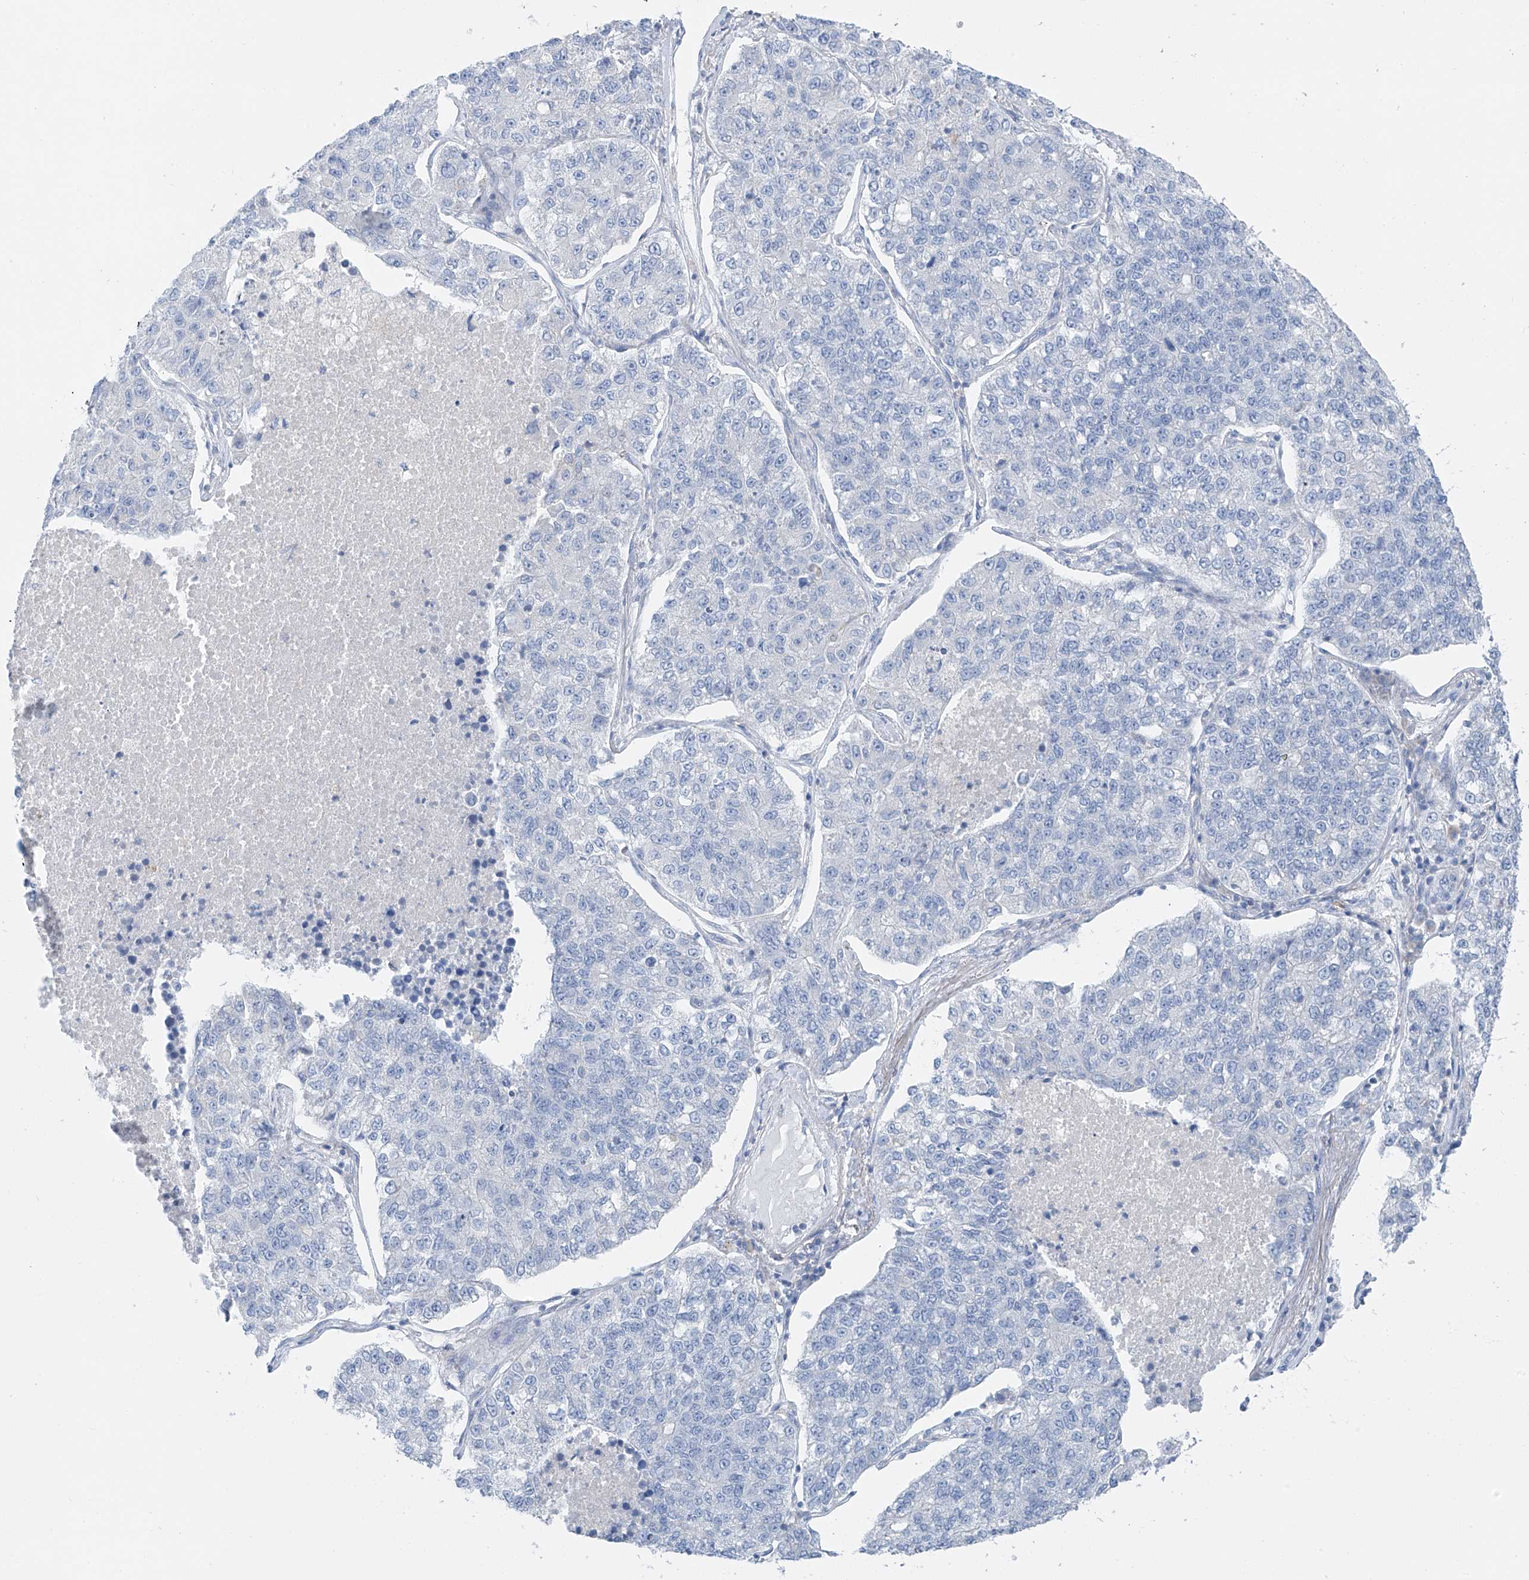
{"staining": {"intensity": "negative", "quantity": "none", "location": "none"}, "tissue": "lung cancer", "cell_type": "Tumor cells", "image_type": "cancer", "snomed": [{"axis": "morphology", "description": "Adenocarcinoma, NOS"}, {"axis": "topography", "description": "Lung"}], "caption": "Photomicrograph shows no significant protein expression in tumor cells of lung cancer (adenocarcinoma).", "gene": "POMGNT2", "patient": {"sex": "male", "age": 49}}